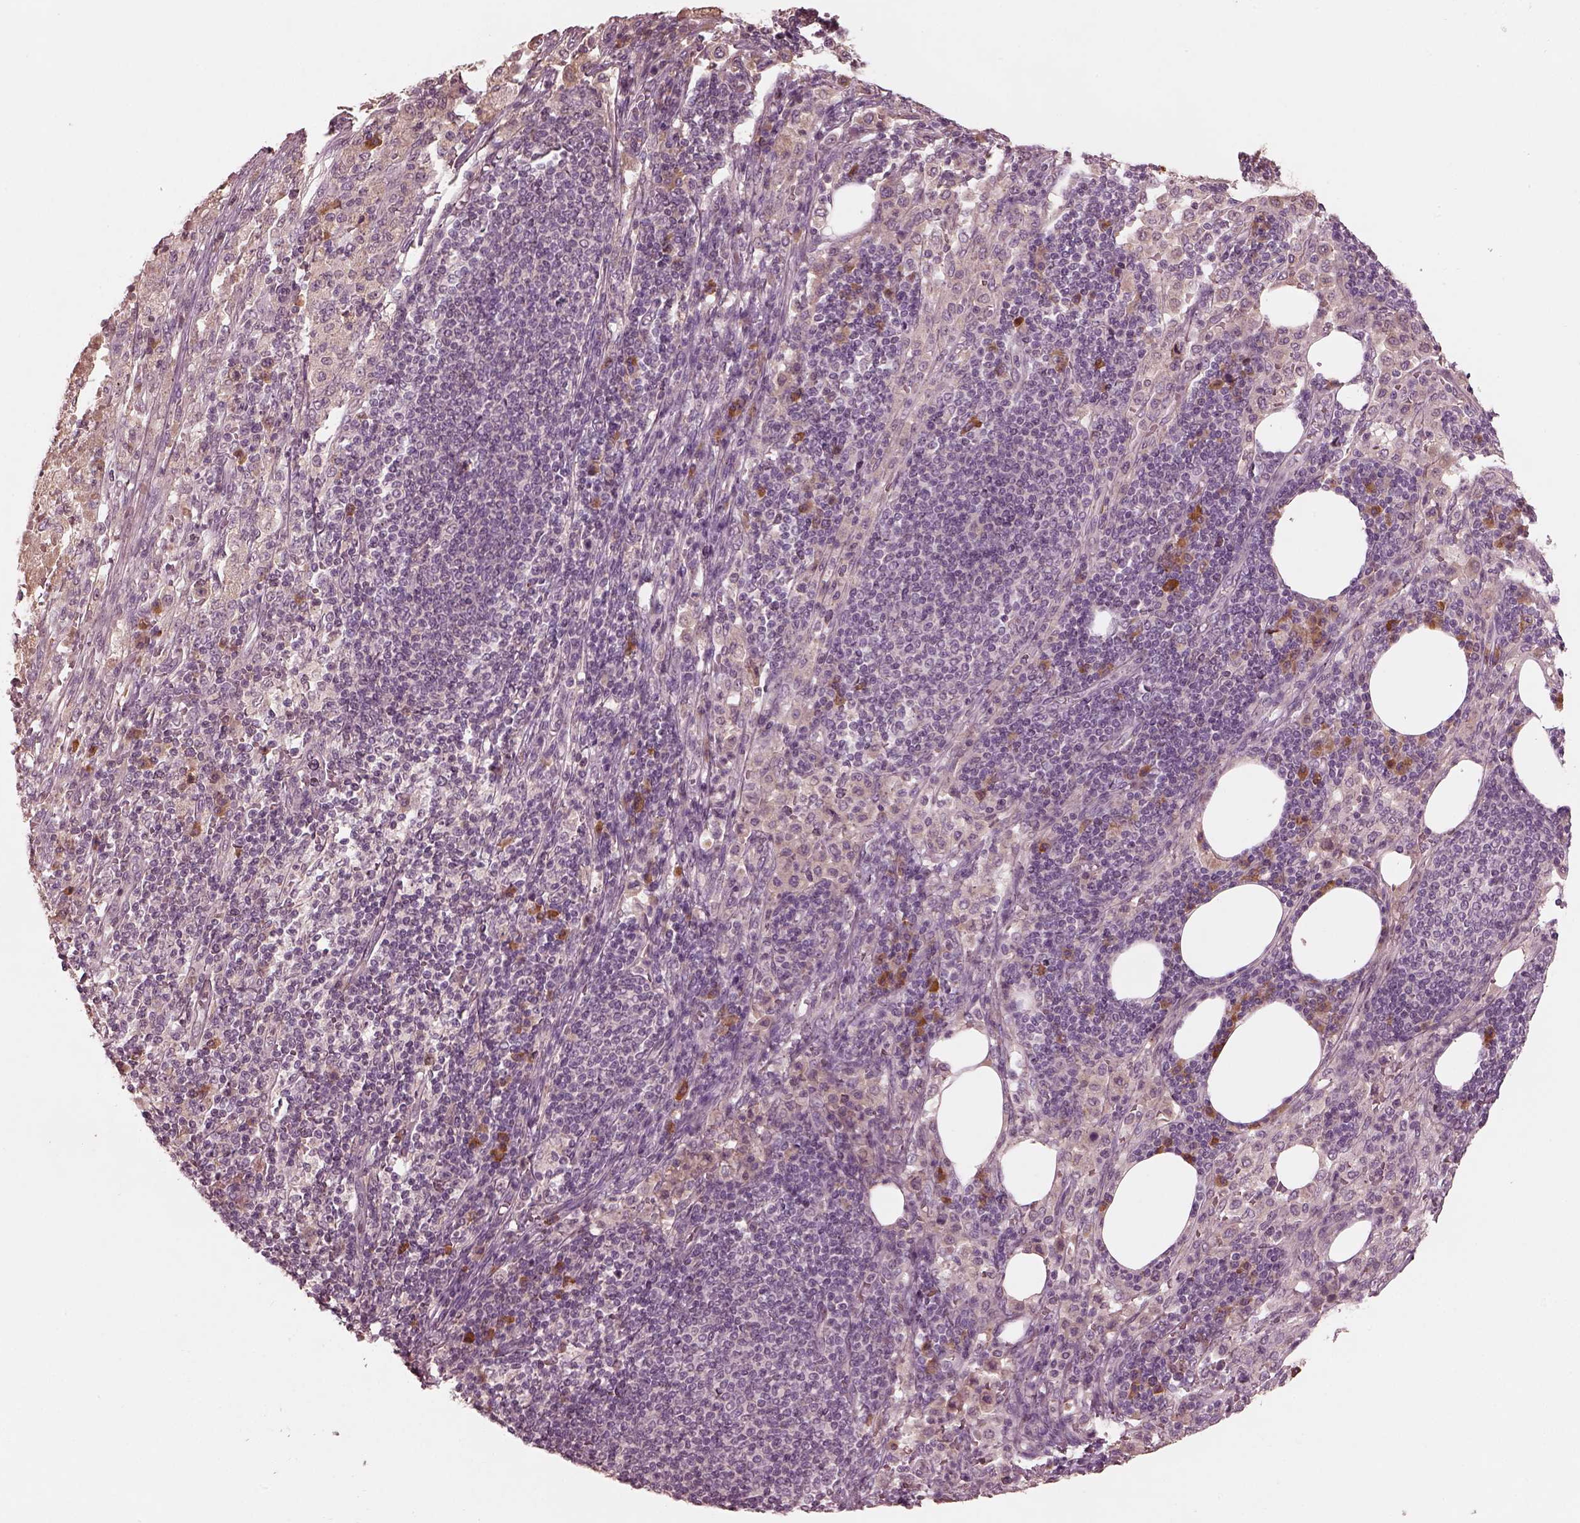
{"staining": {"intensity": "negative", "quantity": "none", "location": "none"}, "tissue": "pancreatic cancer", "cell_type": "Tumor cells", "image_type": "cancer", "snomed": [{"axis": "morphology", "description": "Adenocarcinoma, NOS"}, {"axis": "topography", "description": "Pancreas"}], "caption": "The micrograph displays no staining of tumor cells in pancreatic cancer.", "gene": "CALR3", "patient": {"sex": "female", "age": 61}}